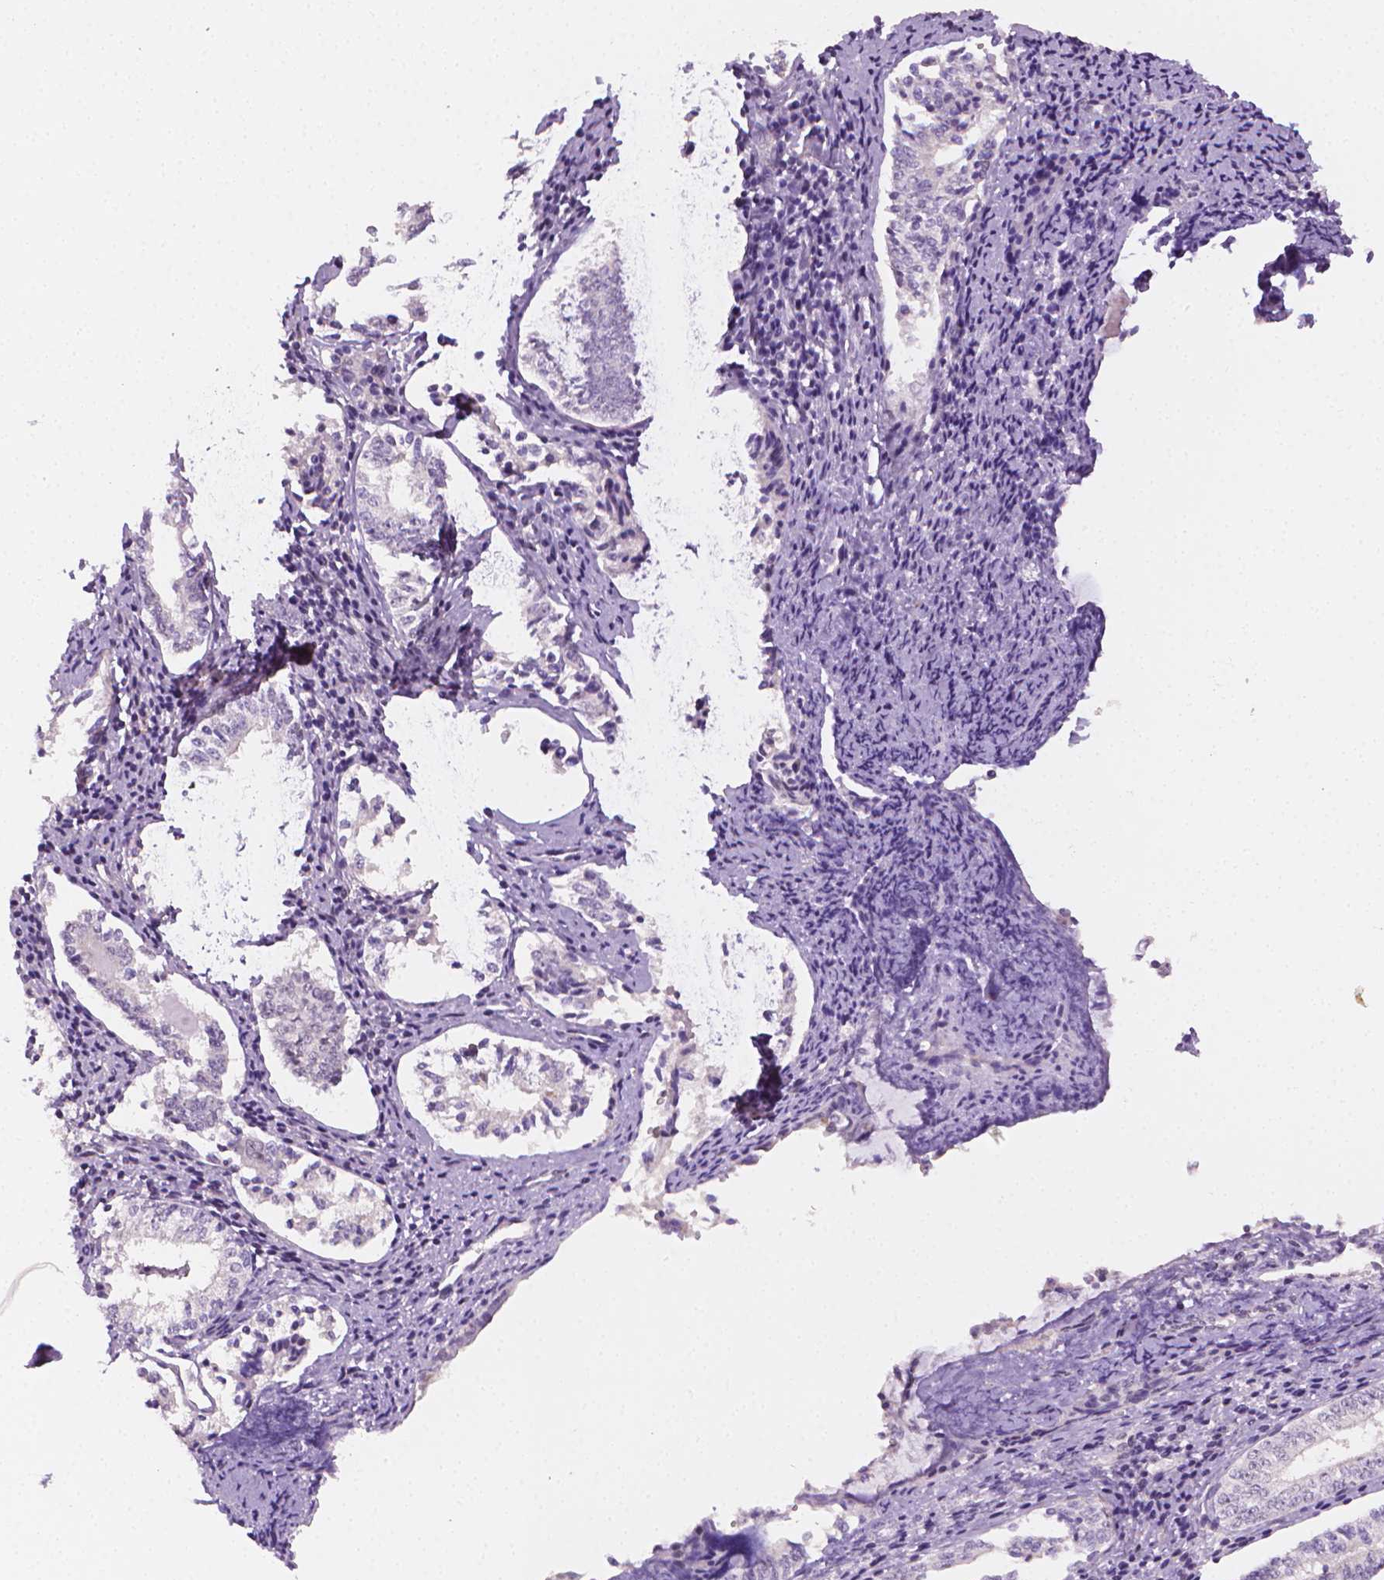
{"staining": {"intensity": "negative", "quantity": "none", "location": "none"}, "tissue": "cervical cancer", "cell_type": "Tumor cells", "image_type": "cancer", "snomed": [{"axis": "morphology", "description": "Squamous cell carcinoma, NOS"}, {"axis": "topography", "description": "Cervix"}], "caption": "This is an immunohistochemistry photomicrograph of human cervical cancer. There is no staining in tumor cells.", "gene": "NCAN", "patient": {"sex": "female", "age": 59}}